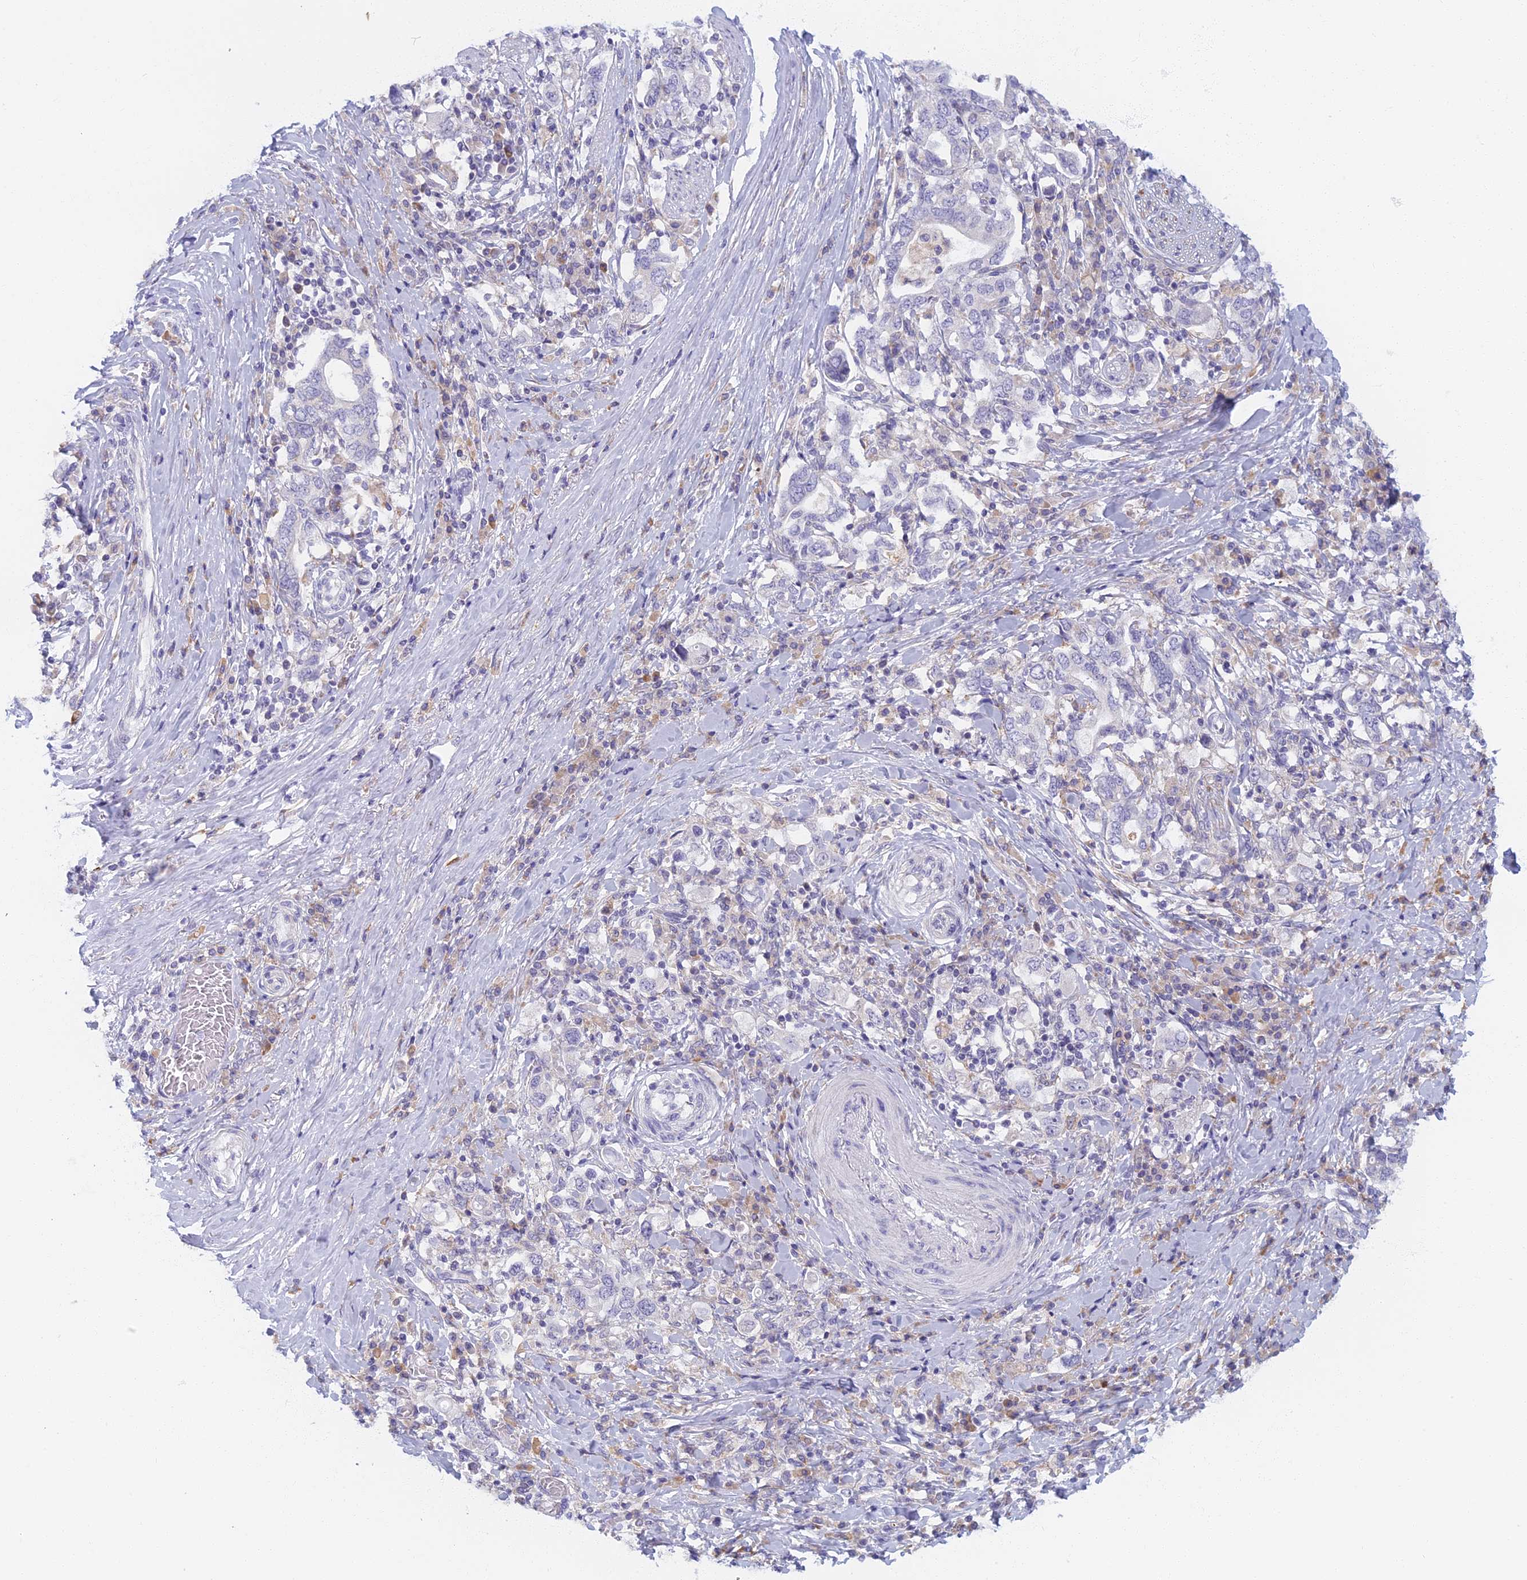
{"staining": {"intensity": "negative", "quantity": "none", "location": "none"}, "tissue": "stomach cancer", "cell_type": "Tumor cells", "image_type": "cancer", "snomed": [{"axis": "morphology", "description": "Adenocarcinoma, NOS"}, {"axis": "topography", "description": "Stomach, upper"}, {"axis": "topography", "description": "Stomach"}], "caption": "High power microscopy photomicrograph of an immunohistochemistry (IHC) photomicrograph of stomach cancer (adenocarcinoma), revealing no significant positivity in tumor cells.", "gene": "DDX51", "patient": {"sex": "male", "age": 62}}